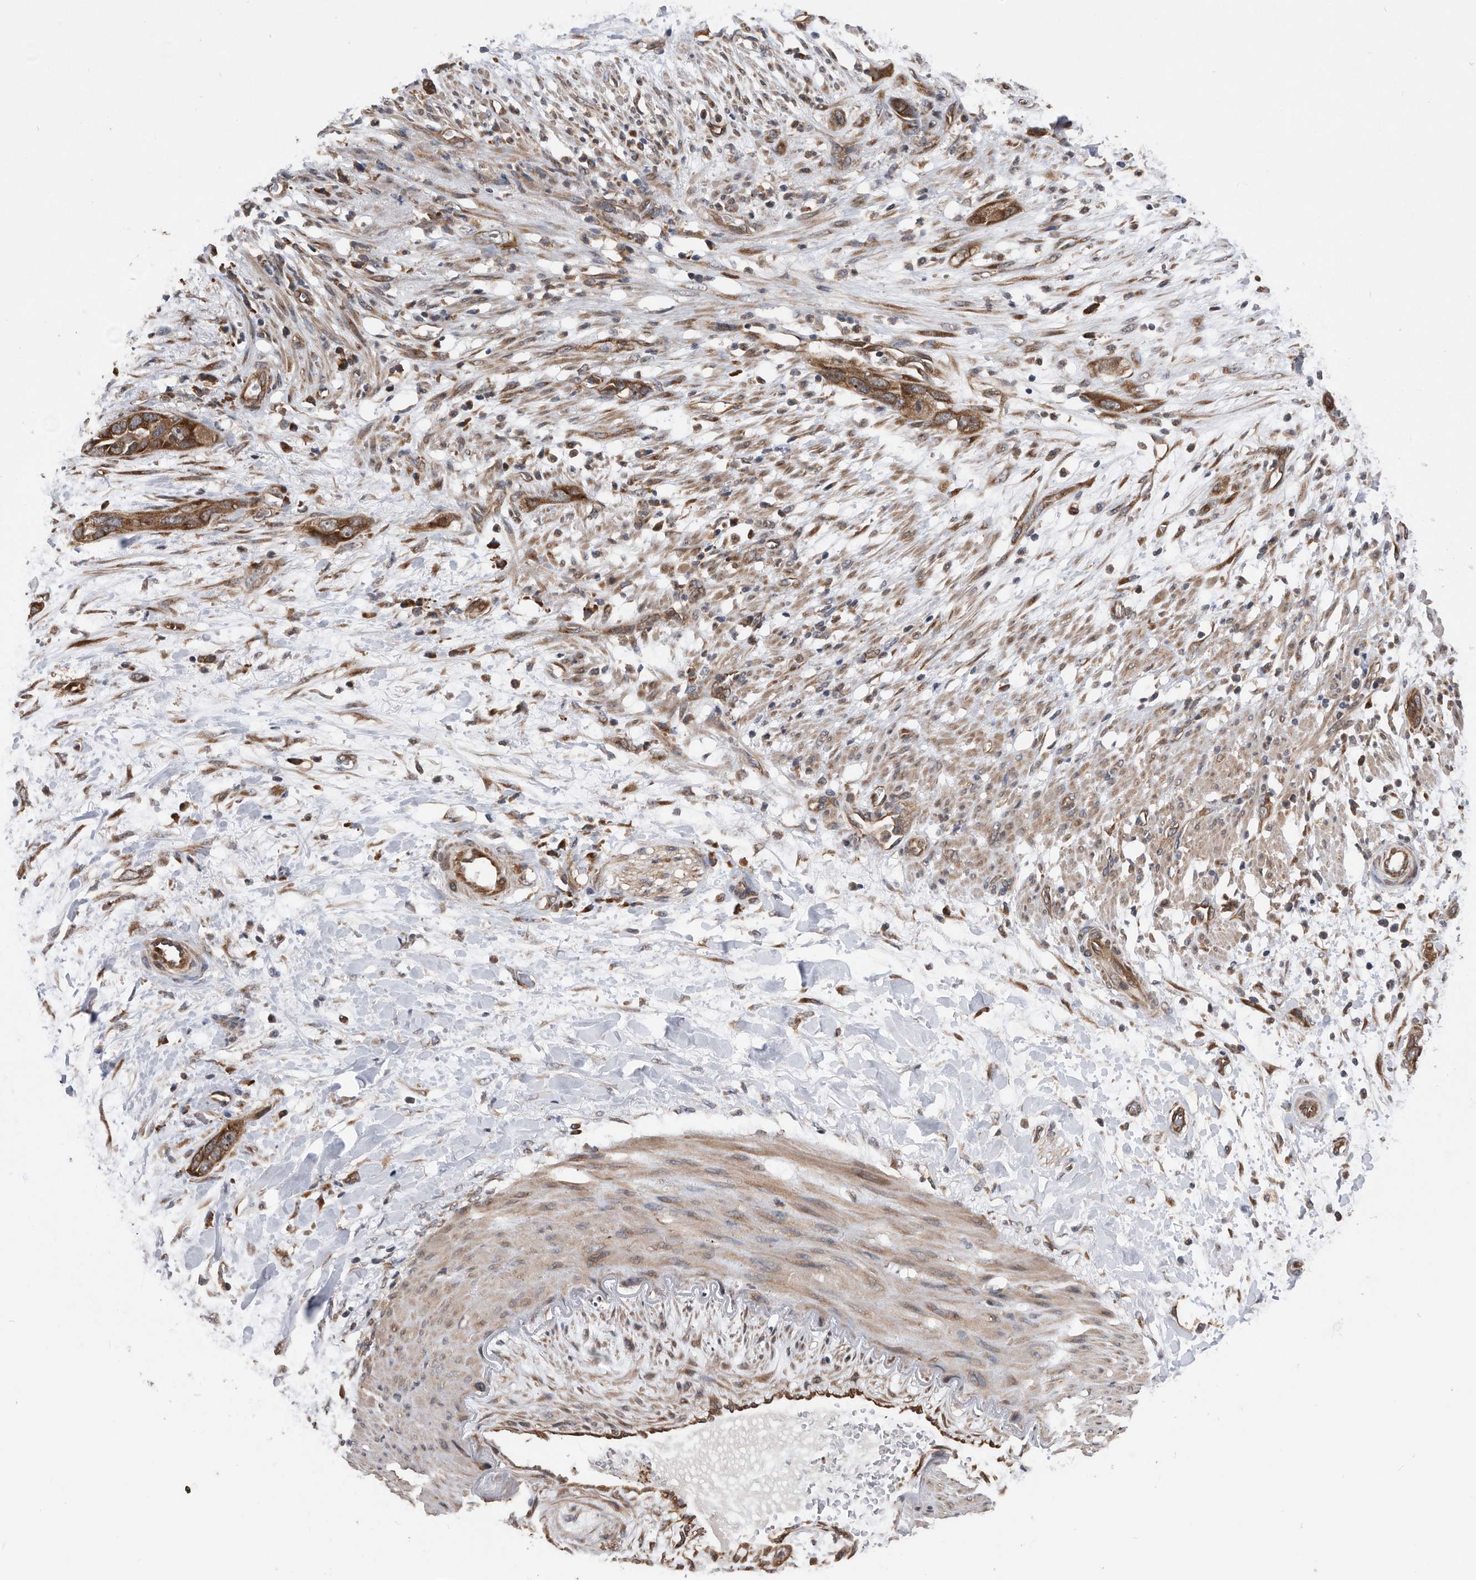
{"staining": {"intensity": "moderate", "quantity": ">75%", "location": "cytoplasmic/membranous"}, "tissue": "pancreatic cancer", "cell_type": "Tumor cells", "image_type": "cancer", "snomed": [{"axis": "morphology", "description": "Adenocarcinoma, NOS"}, {"axis": "topography", "description": "Pancreas"}], "caption": "Moderate cytoplasmic/membranous protein staining is appreciated in about >75% of tumor cells in pancreatic cancer.", "gene": "SERINC2", "patient": {"sex": "female", "age": 60}}